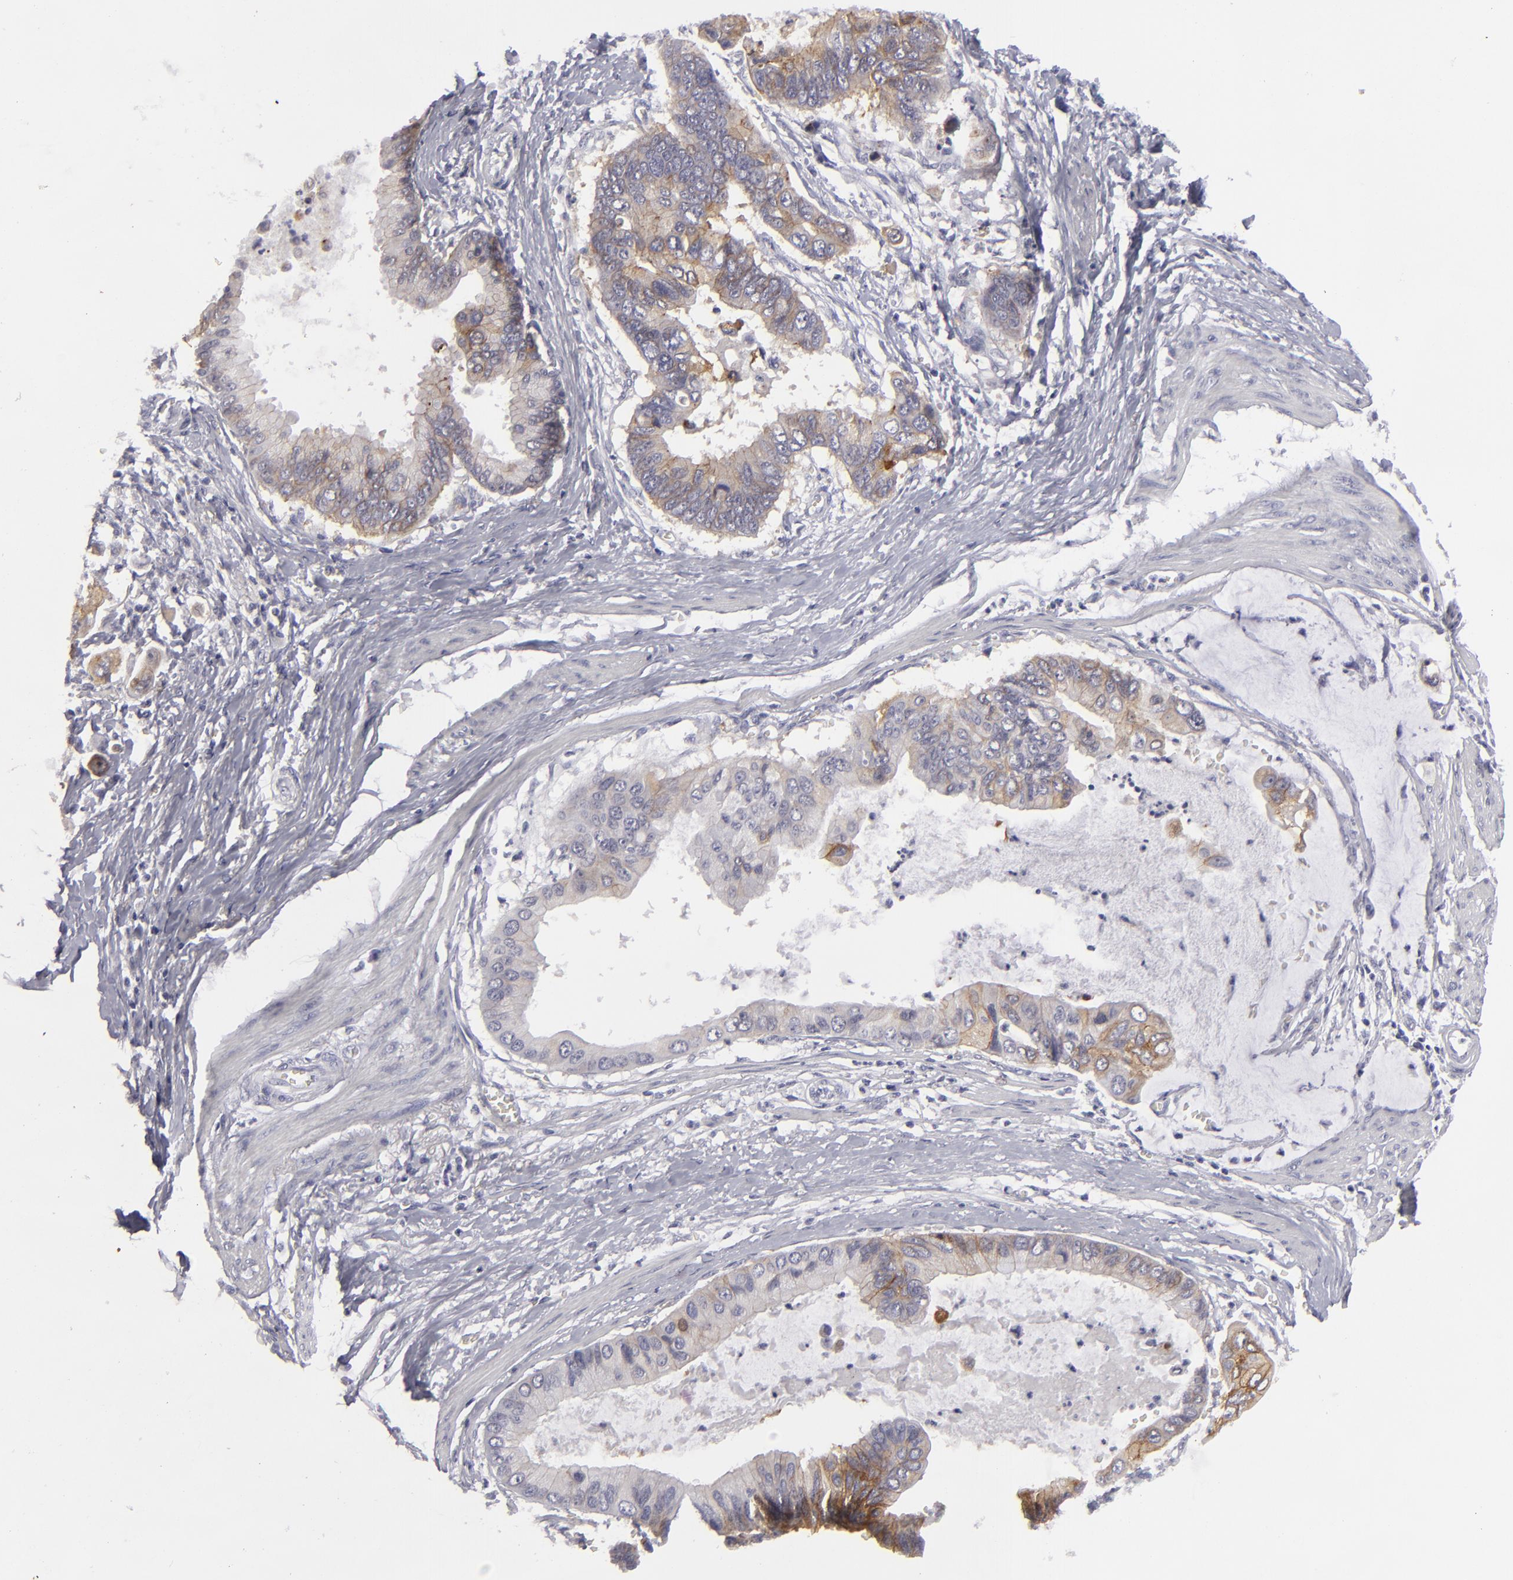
{"staining": {"intensity": "weak", "quantity": "<25%", "location": "cytoplasmic/membranous"}, "tissue": "stomach cancer", "cell_type": "Tumor cells", "image_type": "cancer", "snomed": [{"axis": "morphology", "description": "Adenocarcinoma, NOS"}, {"axis": "topography", "description": "Stomach, upper"}], "caption": "DAB (3,3'-diaminobenzidine) immunohistochemical staining of human stomach adenocarcinoma shows no significant staining in tumor cells.", "gene": "JUP", "patient": {"sex": "male", "age": 80}}